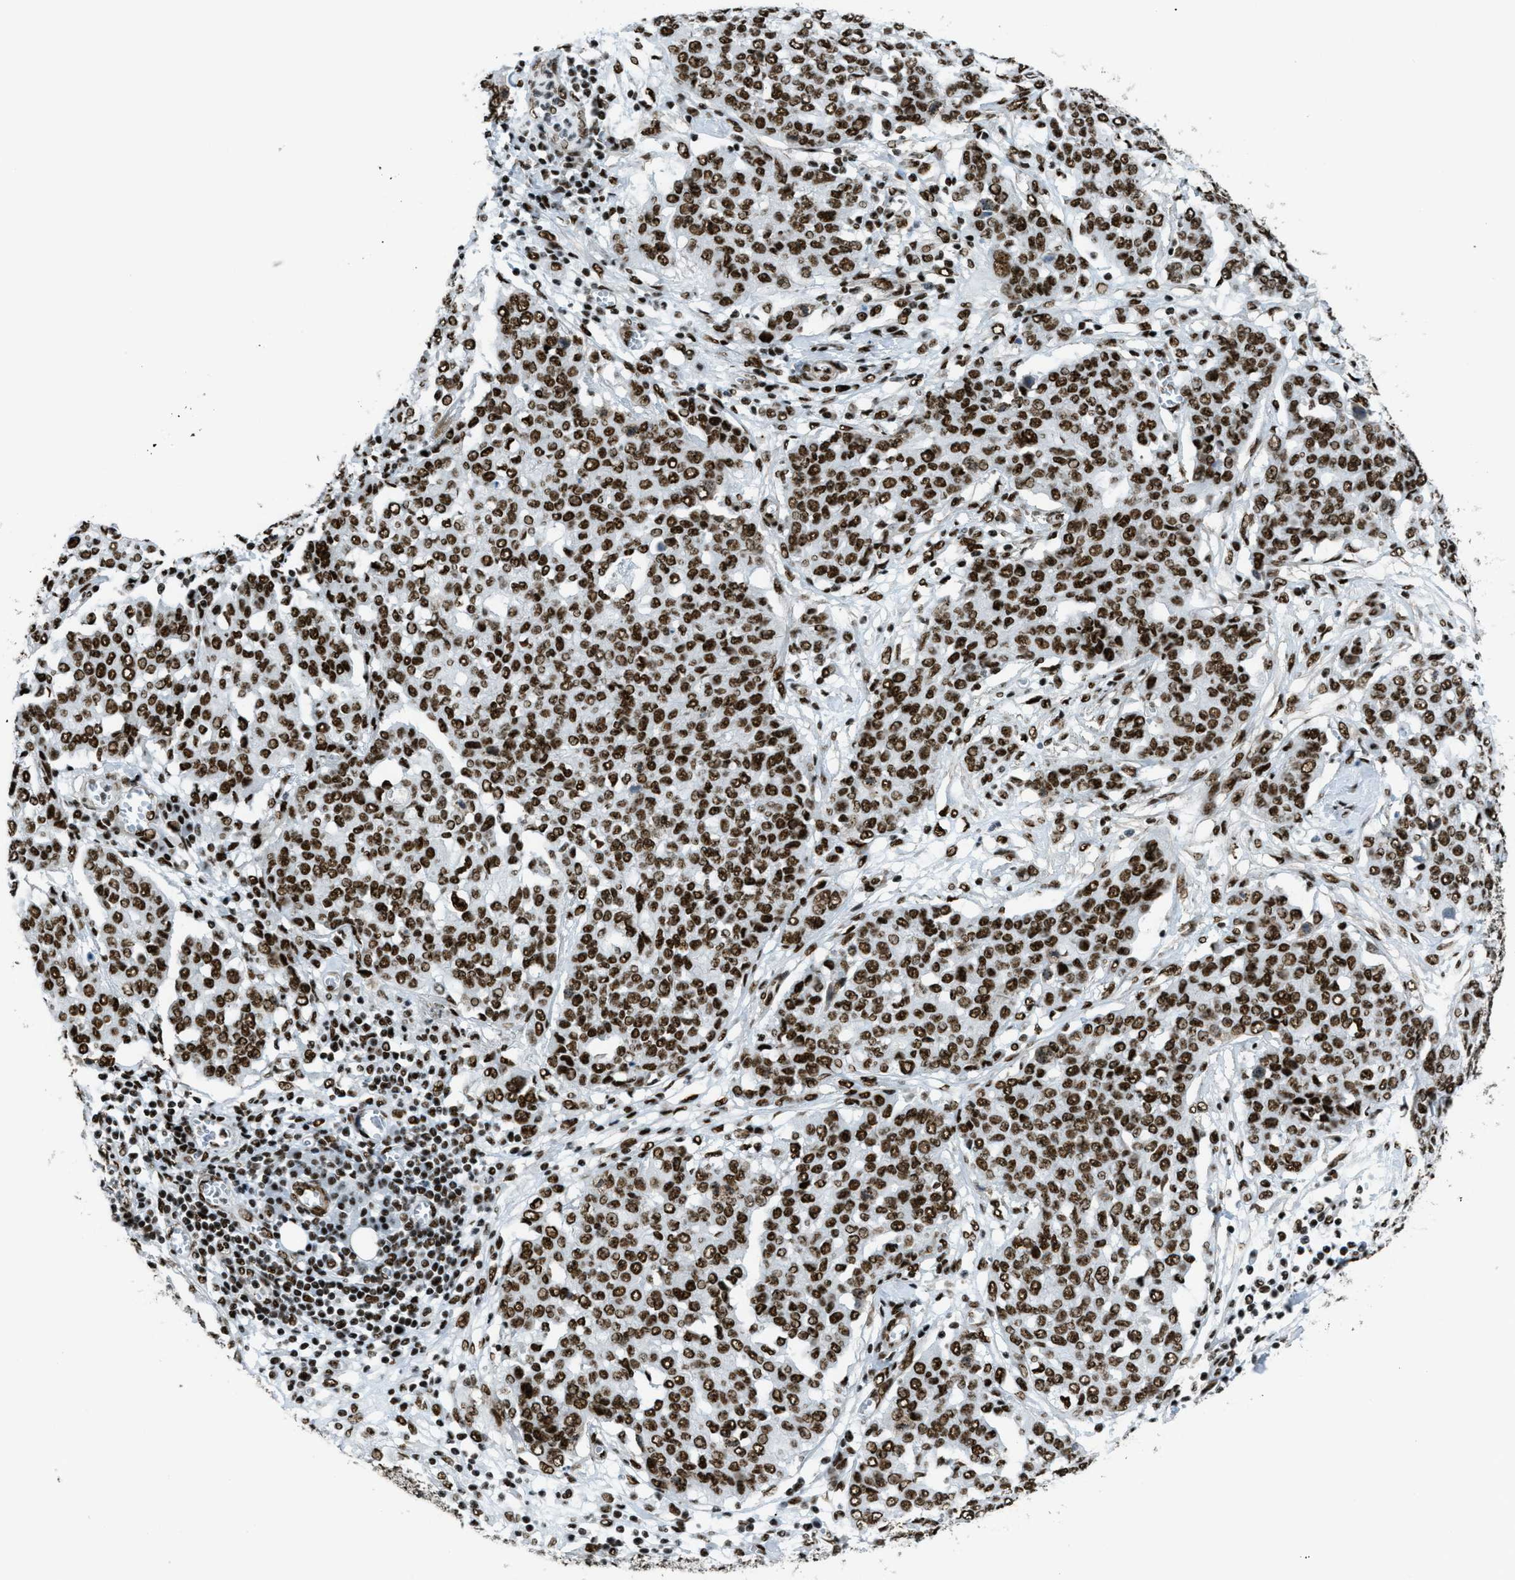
{"staining": {"intensity": "strong", "quantity": ">75%", "location": "nuclear"}, "tissue": "ovarian cancer", "cell_type": "Tumor cells", "image_type": "cancer", "snomed": [{"axis": "morphology", "description": "Cystadenocarcinoma, serous, NOS"}, {"axis": "topography", "description": "Soft tissue"}, {"axis": "topography", "description": "Ovary"}], "caption": "A histopathology image of serous cystadenocarcinoma (ovarian) stained for a protein reveals strong nuclear brown staining in tumor cells.", "gene": "ZNF207", "patient": {"sex": "female", "age": 57}}